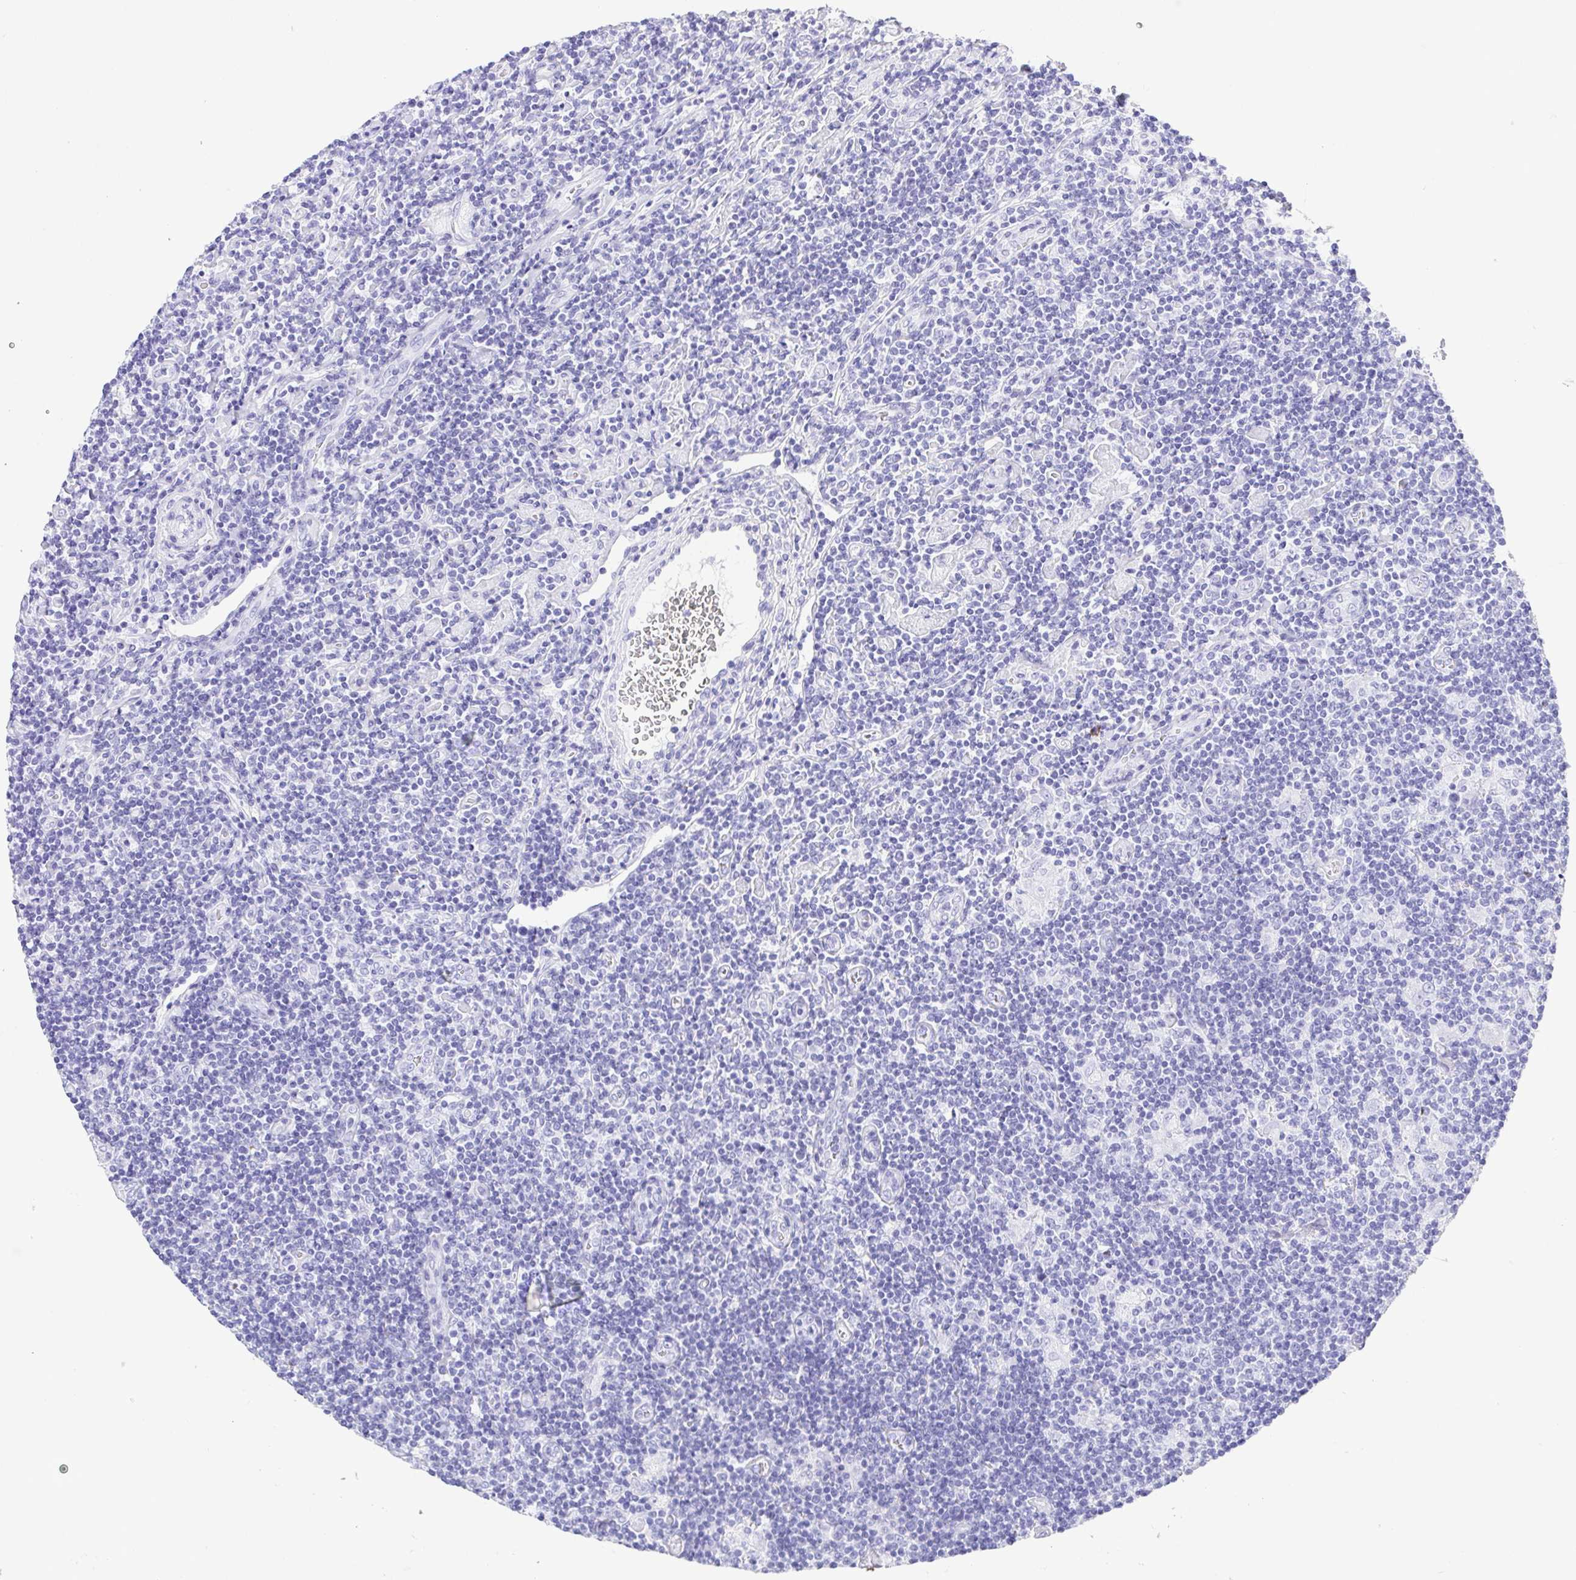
{"staining": {"intensity": "negative", "quantity": "none", "location": "none"}, "tissue": "lymphoma", "cell_type": "Tumor cells", "image_type": "cancer", "snomed": [{"axis": "morphology", "description": "Hodgkin's disease, NOS"}, {"axis": "topography", "description": "Lymph node"}], "caption": "Human lymphoma stained for a protein using immunohistochemistry exhibits no expression in tumor cells.", "gene": "CDSN", "patient": {"sex": "male", "age": 40}}